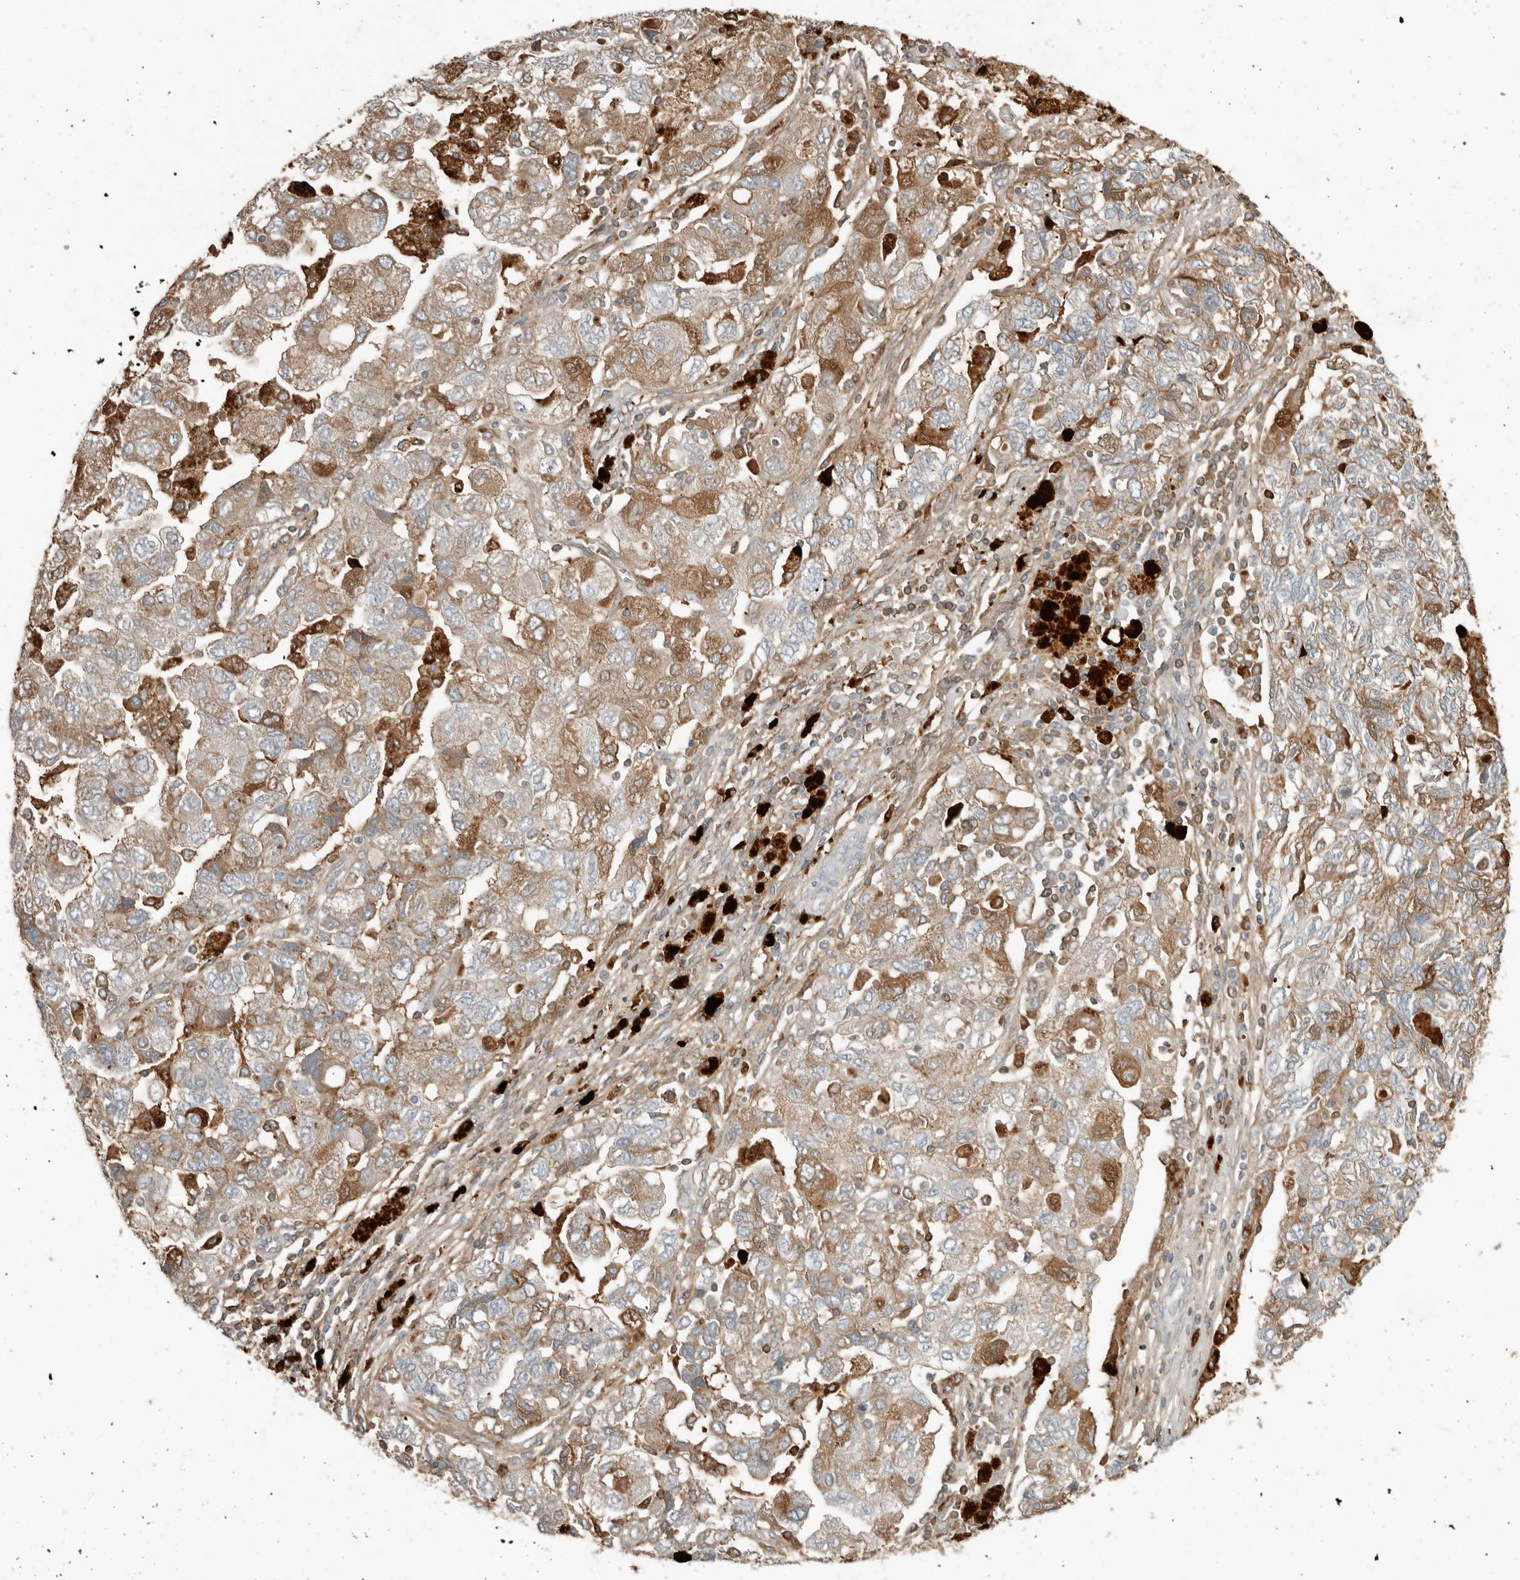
{"staining": {"intensity": "moderate", "quantity": "25%-75%", "location": "cytoplasmic/membranous"}, "tissue": "ovarian cancer", "cell_type": "Tumor cells", "image_type": "cancer", "snomed": [{"axis": "morphology", "description": "Carcinoma, NOS"}, {"axis": "morphology", "description": "Cystadenocarcinoma, serous, NOS"}, {"axis": "topography", "description": "Ovary"}], "caption": "Immunohistochemistry histopathology image of neoplastic tissue: human ovarian cancer stained using immunohistochemistry shows medium levels of moderate protein expression localized specifically in the cytoplasmic/membranous of tumor cells, appearing as a cytoplasmic/membranous brown color.", "gene": "KLHL38", "patient": {"sex": "female", "age": 69}}